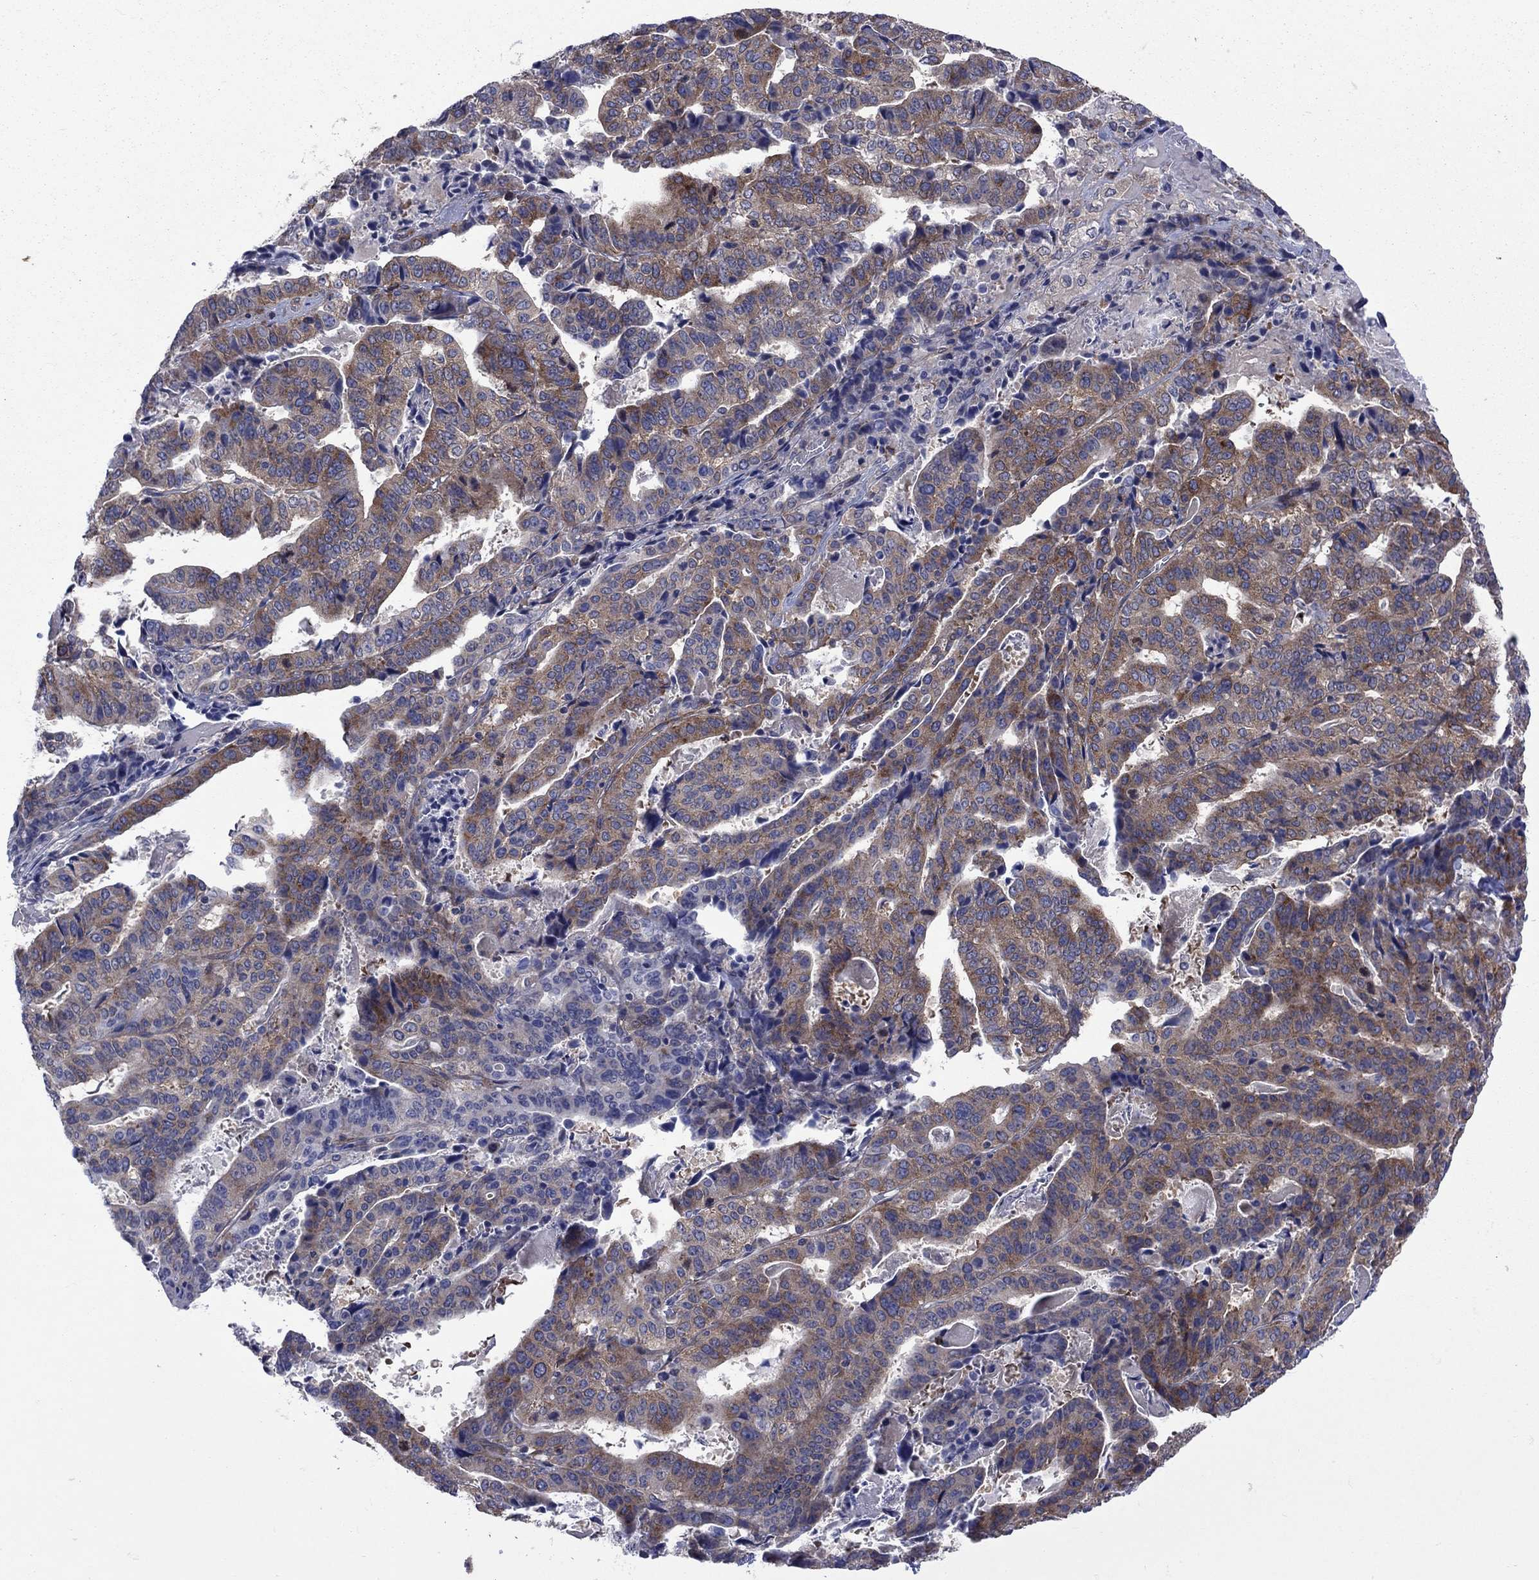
{"staining": {"intensity": "strong", "quantity": "25%-75%", "location": "cytoplasmic/membranous"}, "tissue": "stomach cancer", "cell_type": "Tumor cells", "image_type": "cancer", "snomed": [{"axis": "morphology", "description": "Adenocarcinoma, NOS"}, {"axis": "topography", "description": "Stomach"}], "caption": "Stomach adenocarcinoma was stained to show a protein in brown. There is high levels of strong cytoplasmic/membranous staining in approximately 25%-75% of tumor cells. (brown staining indicates protein expression, while blue staining denotes nuclei).", "gene": "GPR155", "patient": {"sex": "male", "age": 48}}